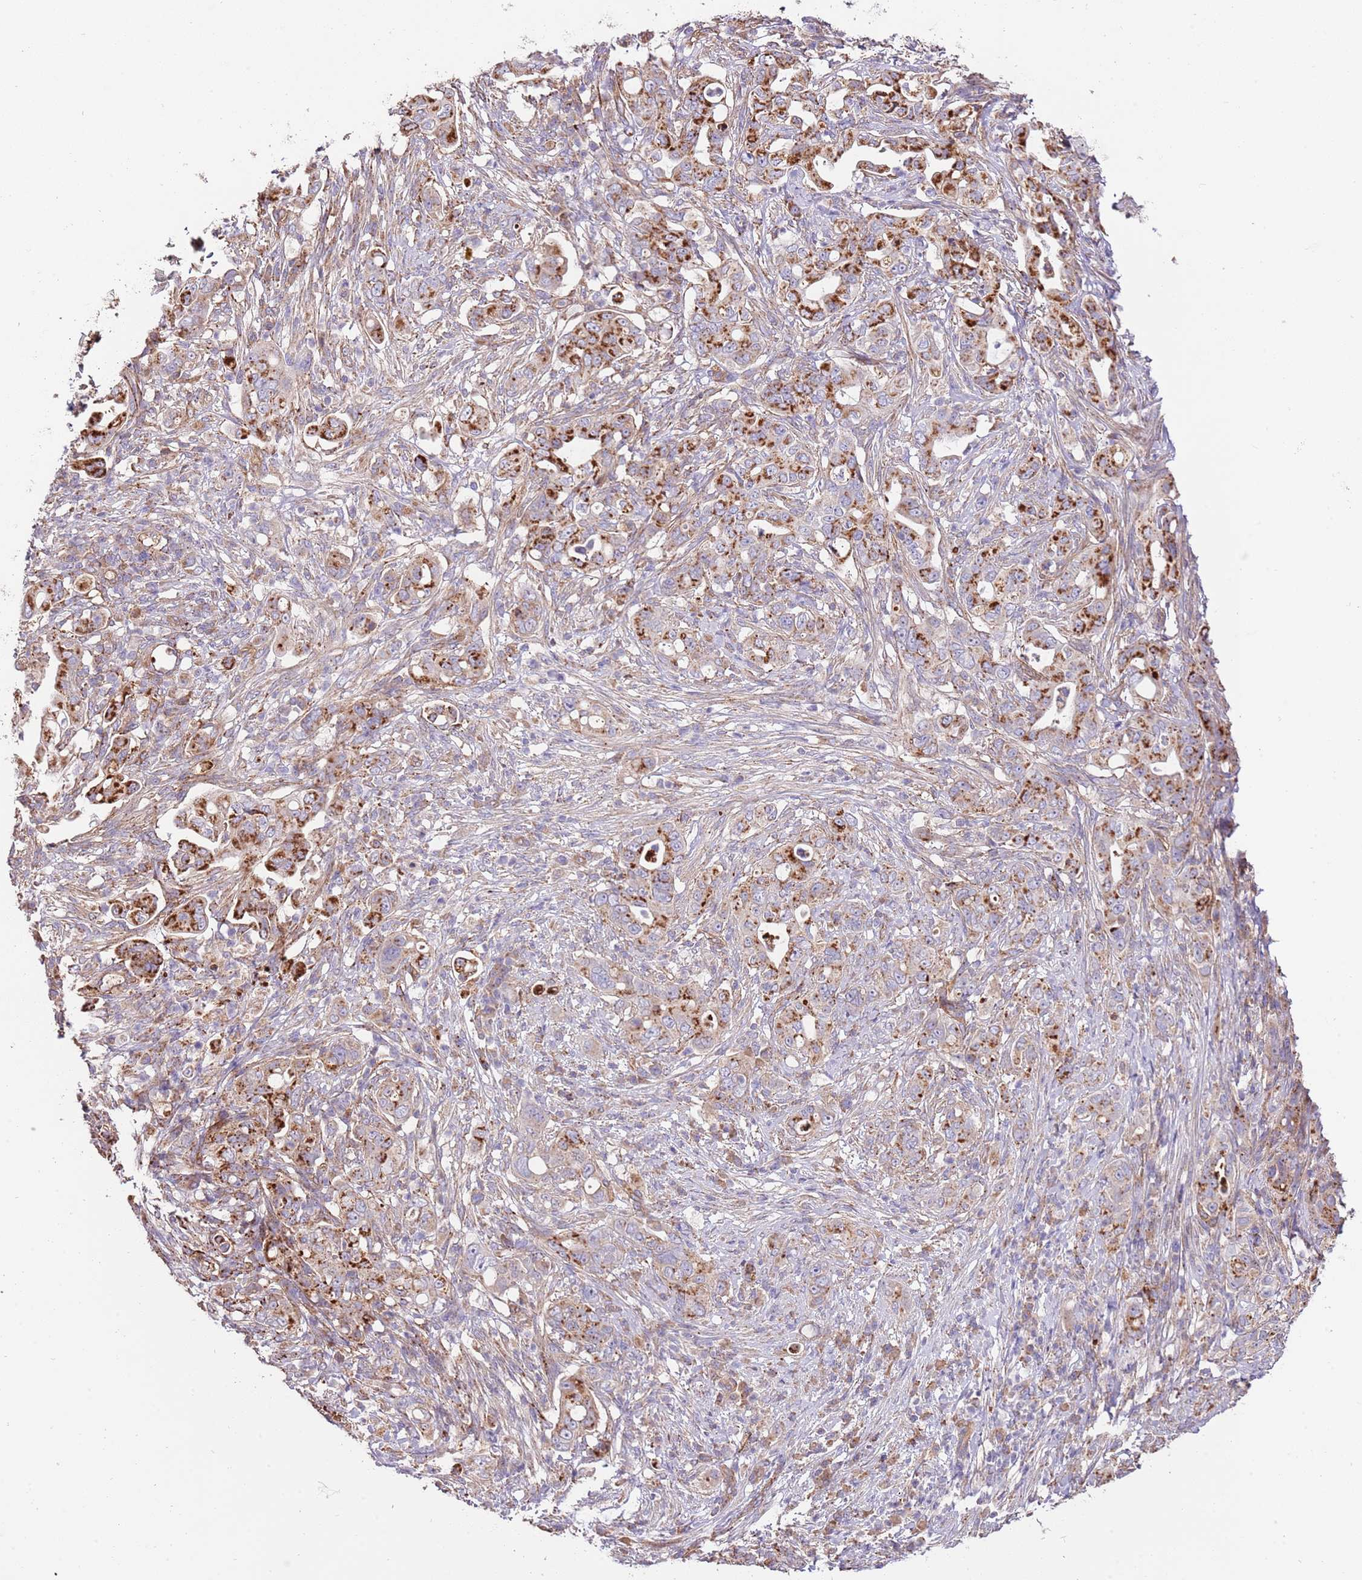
{"staining": {"intensity": "strong", "quantity": "25%-75%", "location": "cytoplasmic/membranous"}, "tissue": "pancreatic cancer", "cell_type": "Tumor cells", "image_type": "cancer", "snomed": [{"axis": "morphology", "description": "Normal tissue, NOS"}, {"axis": "morphology", "description": "Adenocarcinoma, NOS"}, {"axis": "topography", "description": "Lymph node"}, {"axis": "topography", "description": "Pancreas"}], "caption": "Immunohistochemical staining of pancreatic cancer (adenocarcinoma) exhibits strong cytoplasmic/membranous protein positivity in approximately 25%-75% of tumor cells. Ihc stains the protein in brown and the nuclei are stained blue.", "gene": "DOCK6", "patient": {"sex": "female", "age": 67}}